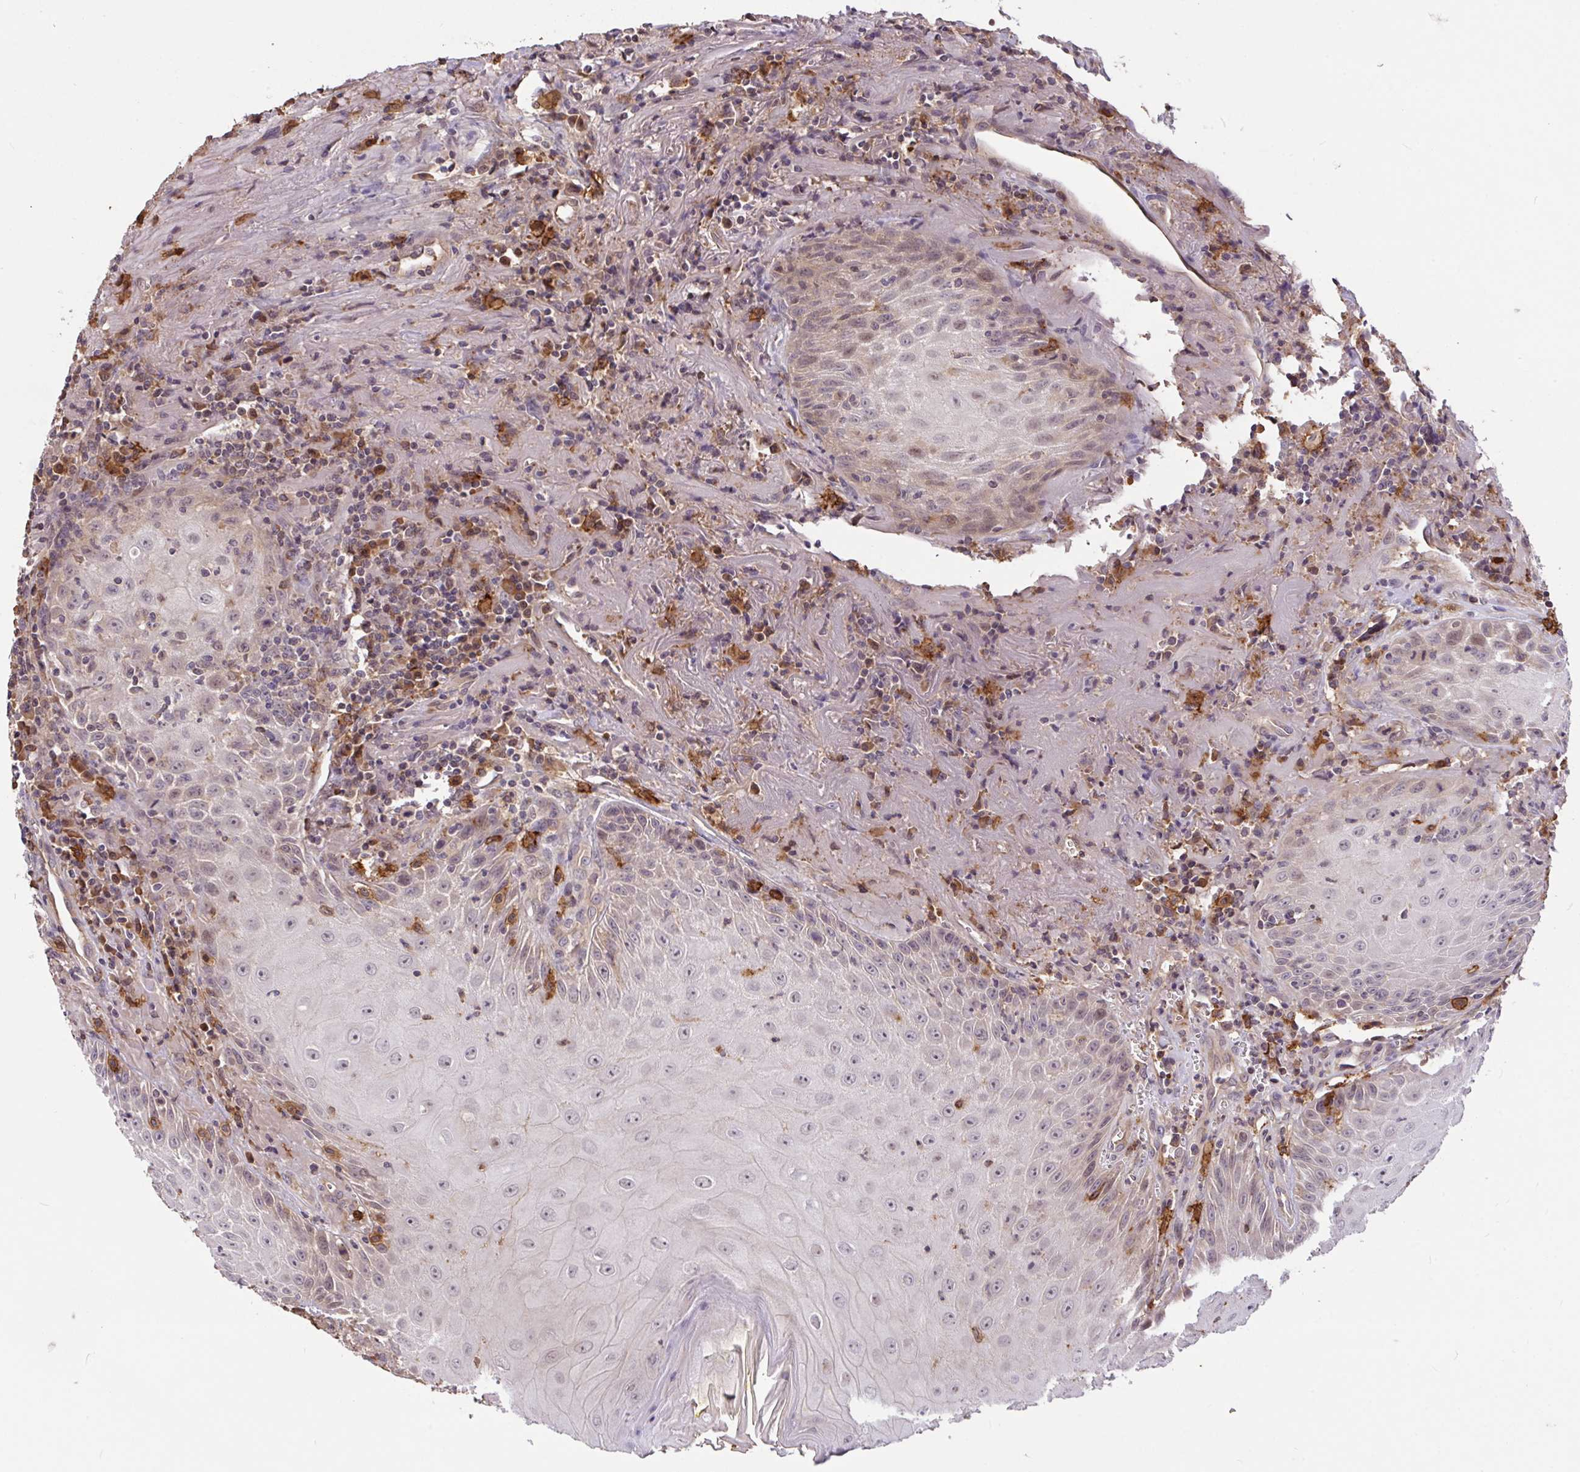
{"staining": {"intensity": "weak", "quantity": "<25%", "location": "nuclear"}, "tissue": "head and neck cancer", "cell_type": "Tumor cells", "image_type": "cancer", "snomed": [{"axis": "morphology", "description": "Normal tissue, NOS"}, {"axis": "morphology", "description": "Squamous cell carcinoma, NOS"}, {"axis": "topography", "description": "Oral tissue"}, {"axis": "topography", "description": "Head-Neck"}], "caption": "A histopathology image of human head and neck cancer is negative for staining in tumor cells.", "gene": "FCER1A", "patient": {"sex": "female", "age": 70}}